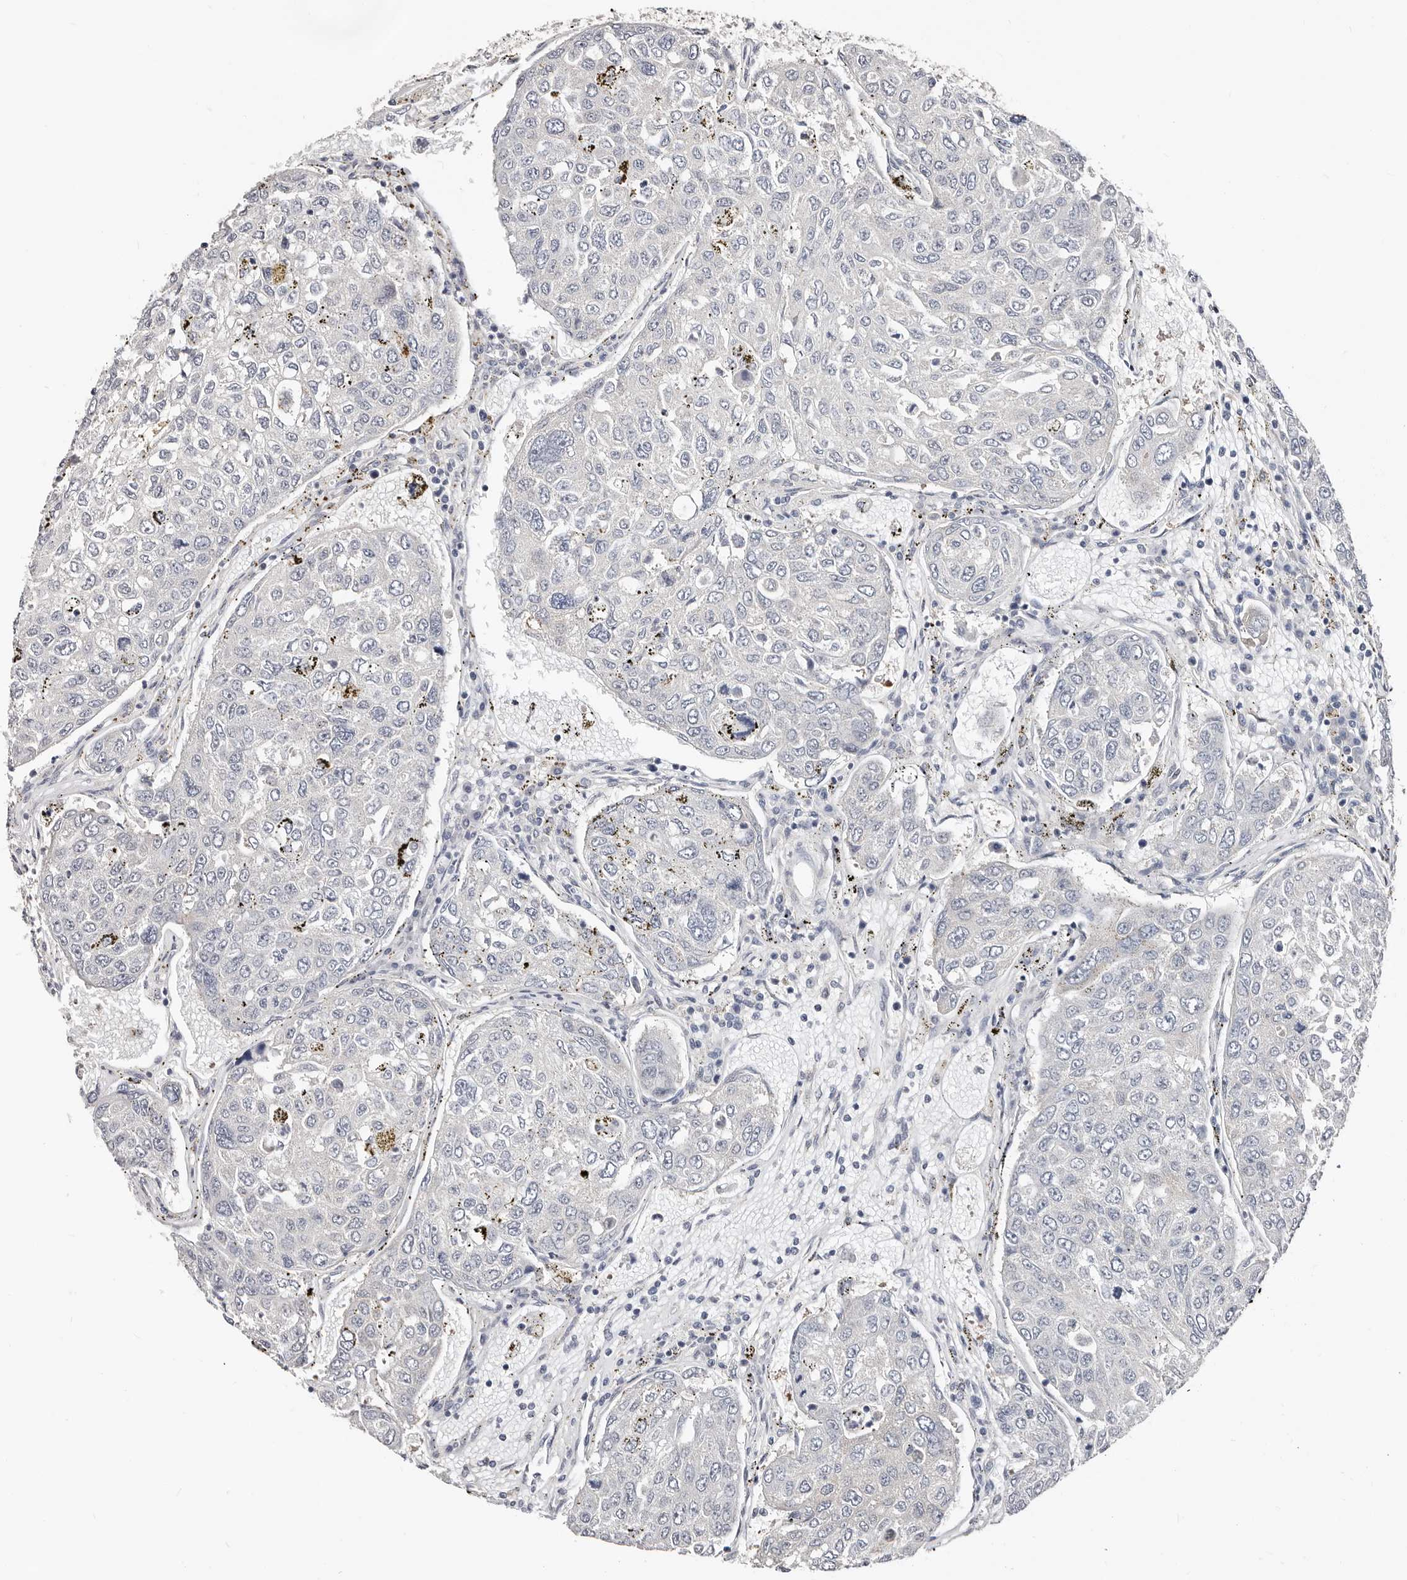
{"staining": {"intensity": "negative", "quantity": "none", "location": "none"}, "tissue": "urothelial cancer", "cell_type": "Tumor cells", "image_type": "cancer", "snomed": [{"axis": "morphology", "description": "Urothelial carcinoma, High grade"}, {"axis": "topography", "description": "Lymph node"}, {"axis": "topography", "description": "Urinary bladder"}], "caption": "This is an IHC histopathology image of urothelial cancer. There is no positivity in tumor cells.", "gene": "ASRGL1", "patient": {"sex": "male", "age": 51}}